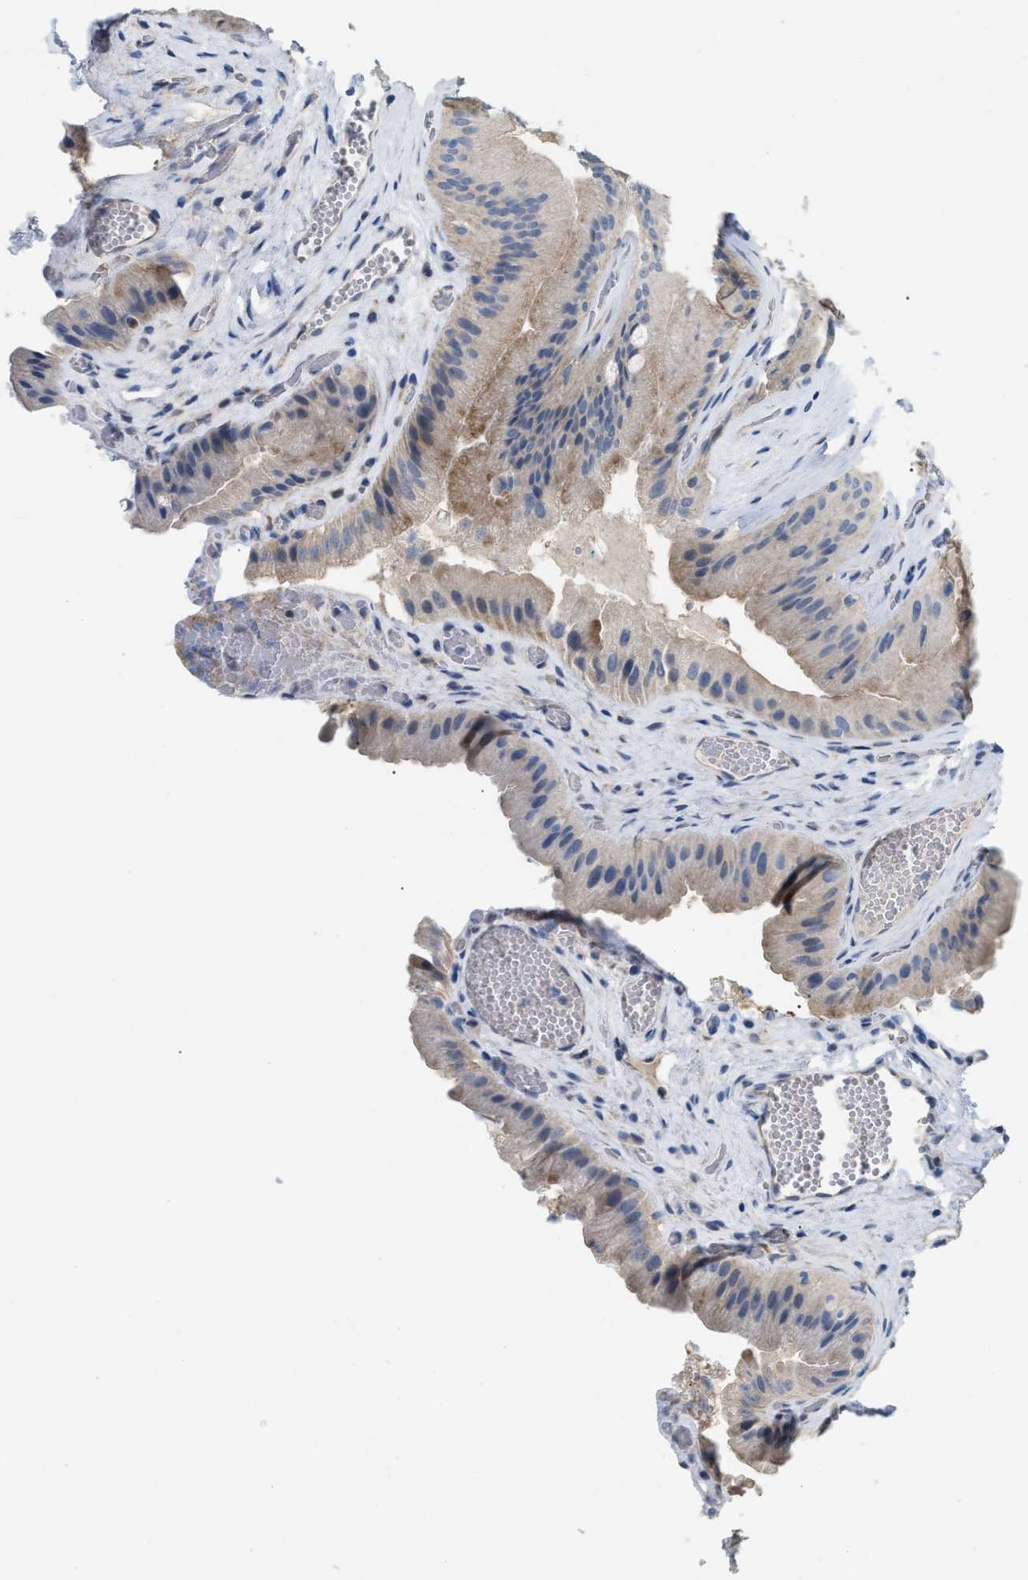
{"staining": {"intensity": "weak", "quantity": ">75%", "location": "cytoplasmic/membranous"}, "tissue": "gallbladder", "cell_type": "Glandular cells", "image_type": "normal", "snomed": [{"axis": "morphology", "description": "Normal tissue, NOS"}, {"axis": "topography", "description": "Gallbladder"}], "caption": "Benign gallbladder displays weak cytoplasmic/membranous expression in approximately >75% of glandular cells, visualized by immunohistochemistry.", "gene": "DHX58", "patient": {"sex": "male", "age": 49}}